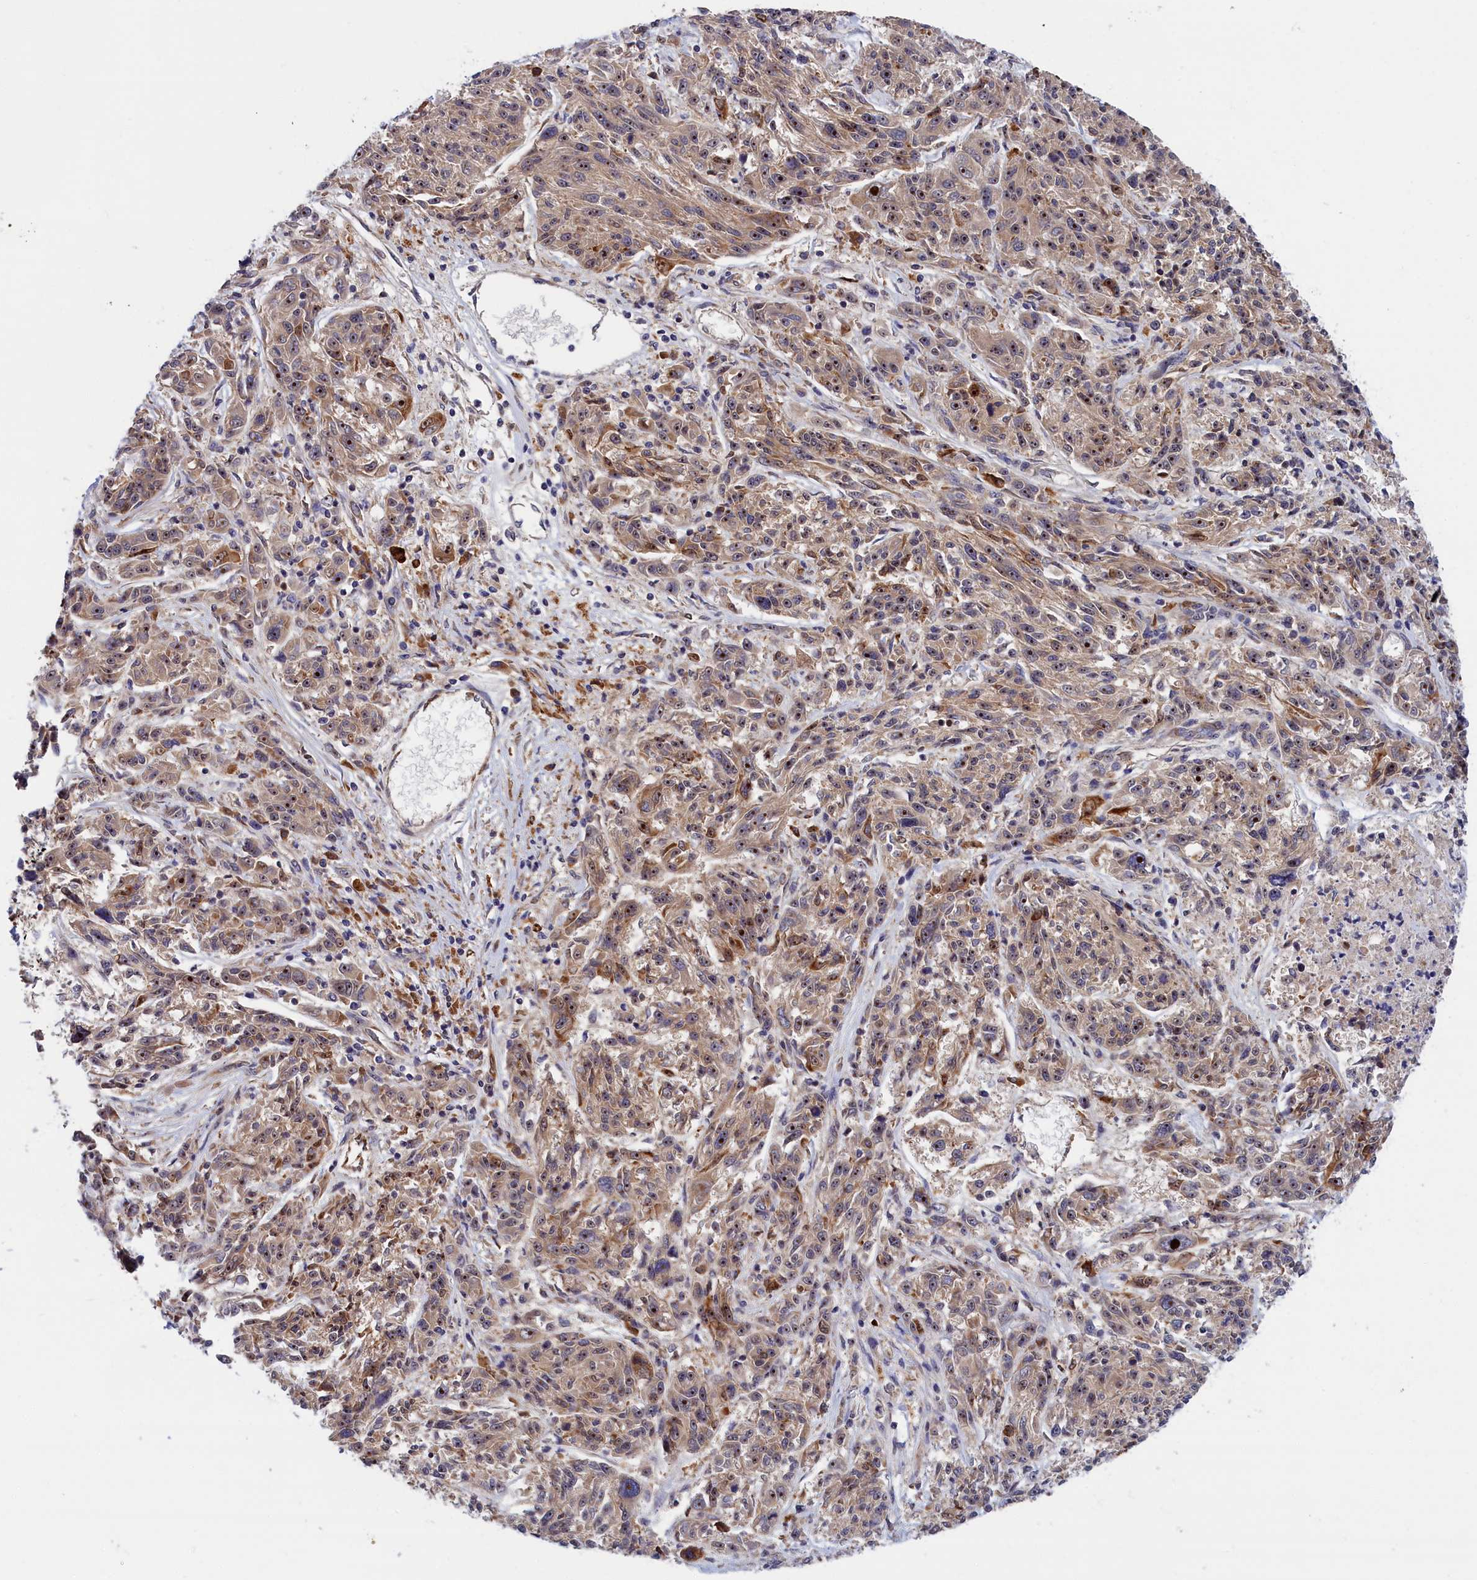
{"staining": {"intensity": "moderate", "quantity": "25%-75%", "location": "nuclear"}, "tissue": "melanoma", "cell_type": "Tumor cells", "image_type": "cancer", "snomed": [{"axis": "morphology", "description": "Malignant melanoma, NOS"}, {"axis": "topography", "description": "Skin"}], "caption": "IHC of malignant melanoma shows medium levels of moderate nuclear staining in about 25%-75% of tumor cells.", "gene": "CRACD", "patient": {"sex": "male", "age": 53}}